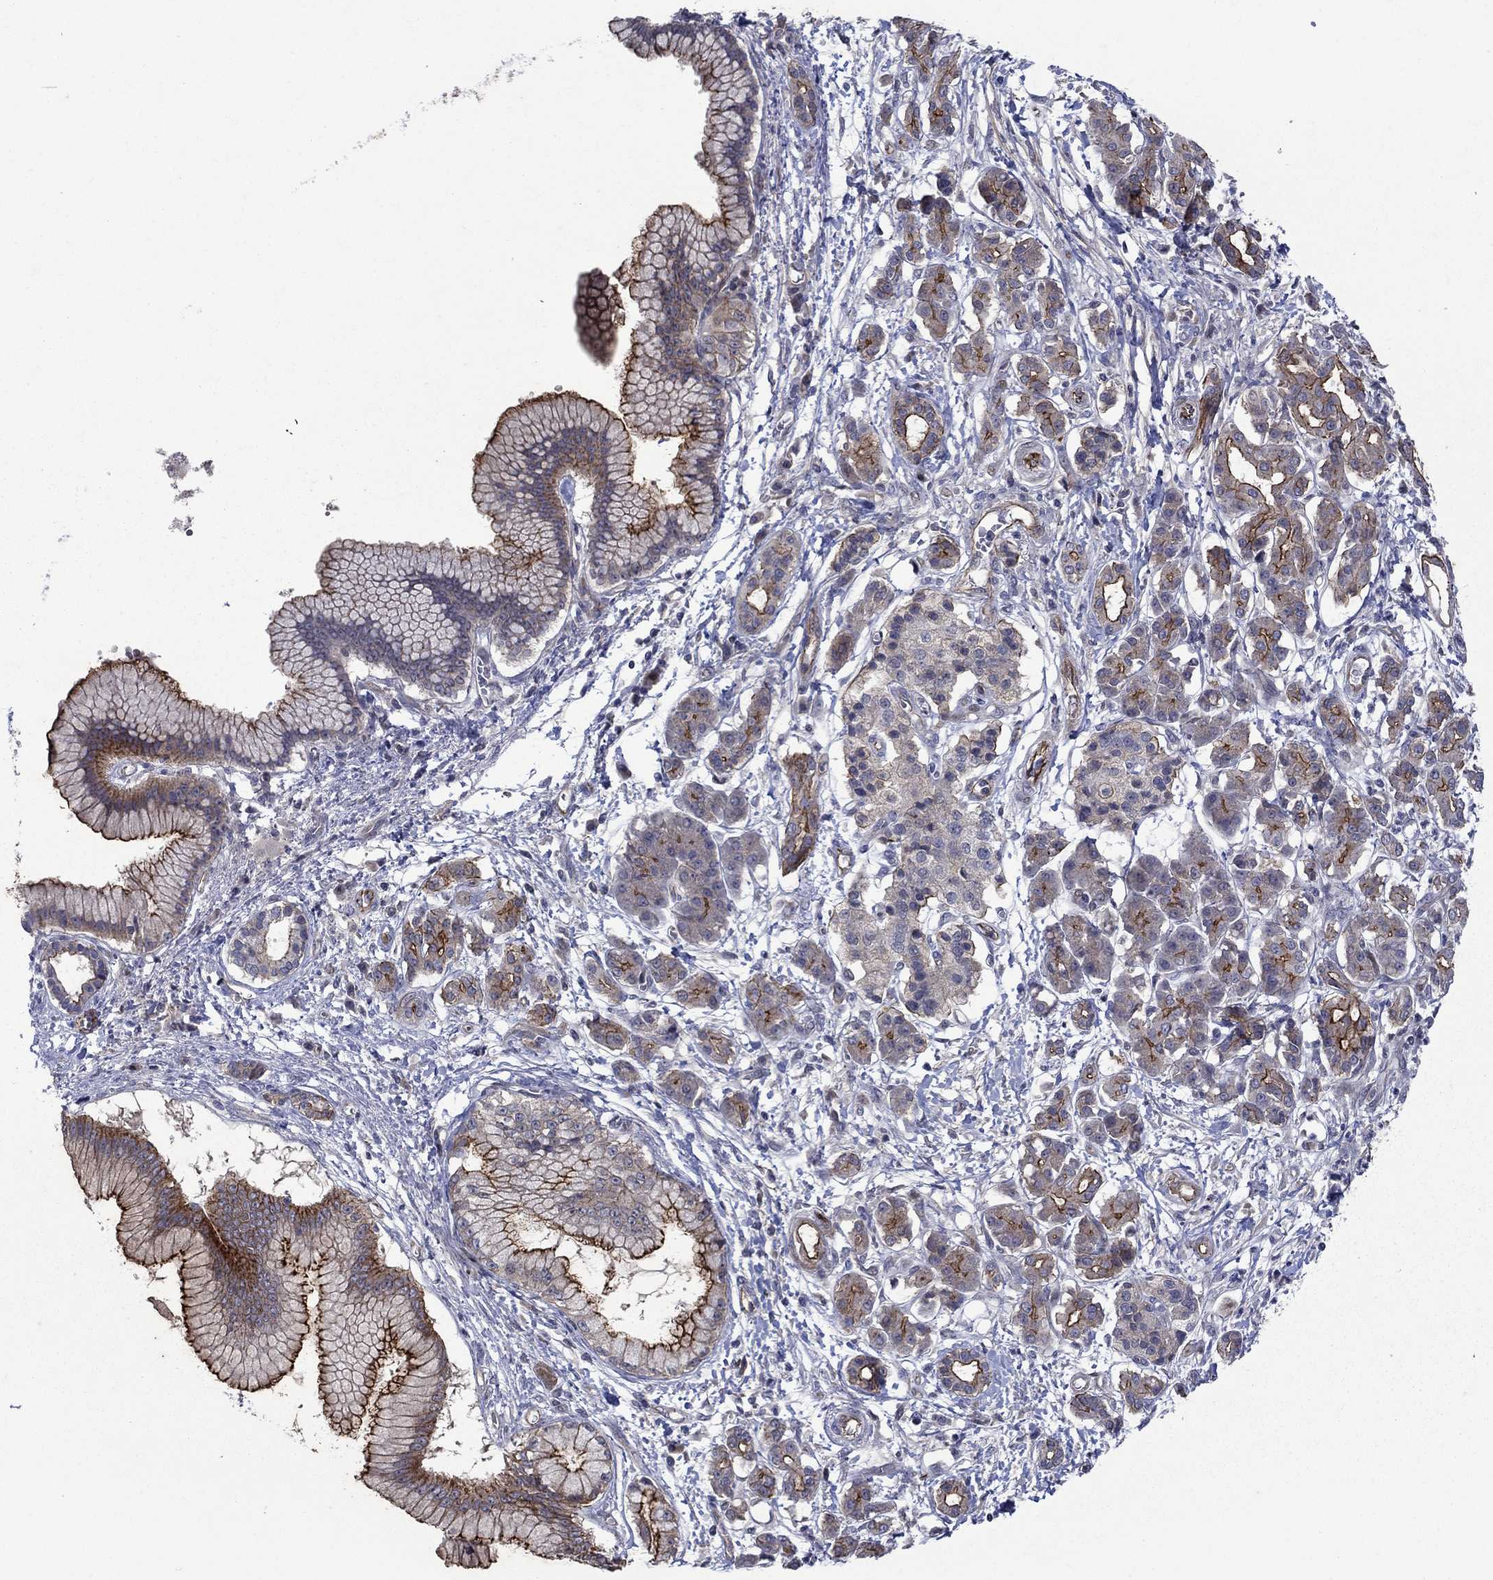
{"staining": {"intensity": "strong", "quantity": "25%-75%", "location": "cytoplasmic/membranous"}, "tissue": "pancreatic cancer", "cell_type": "Tumor cells", "image_type": "cancer", "snomed": [{"axis": "morphology", "description": "Adenocarcinoma, NOS"}, {"axis": "topography", "description": "Pancreas"}], "caption": "This image demonstrates immunohistochemistry staining of human pancreatic cancer, with high strong cytoplasmic/membranous expression in about 25%-75% of tumor cells.", "gene": "SLC7A1", "patient": {"sex": "male", "age": 72}}